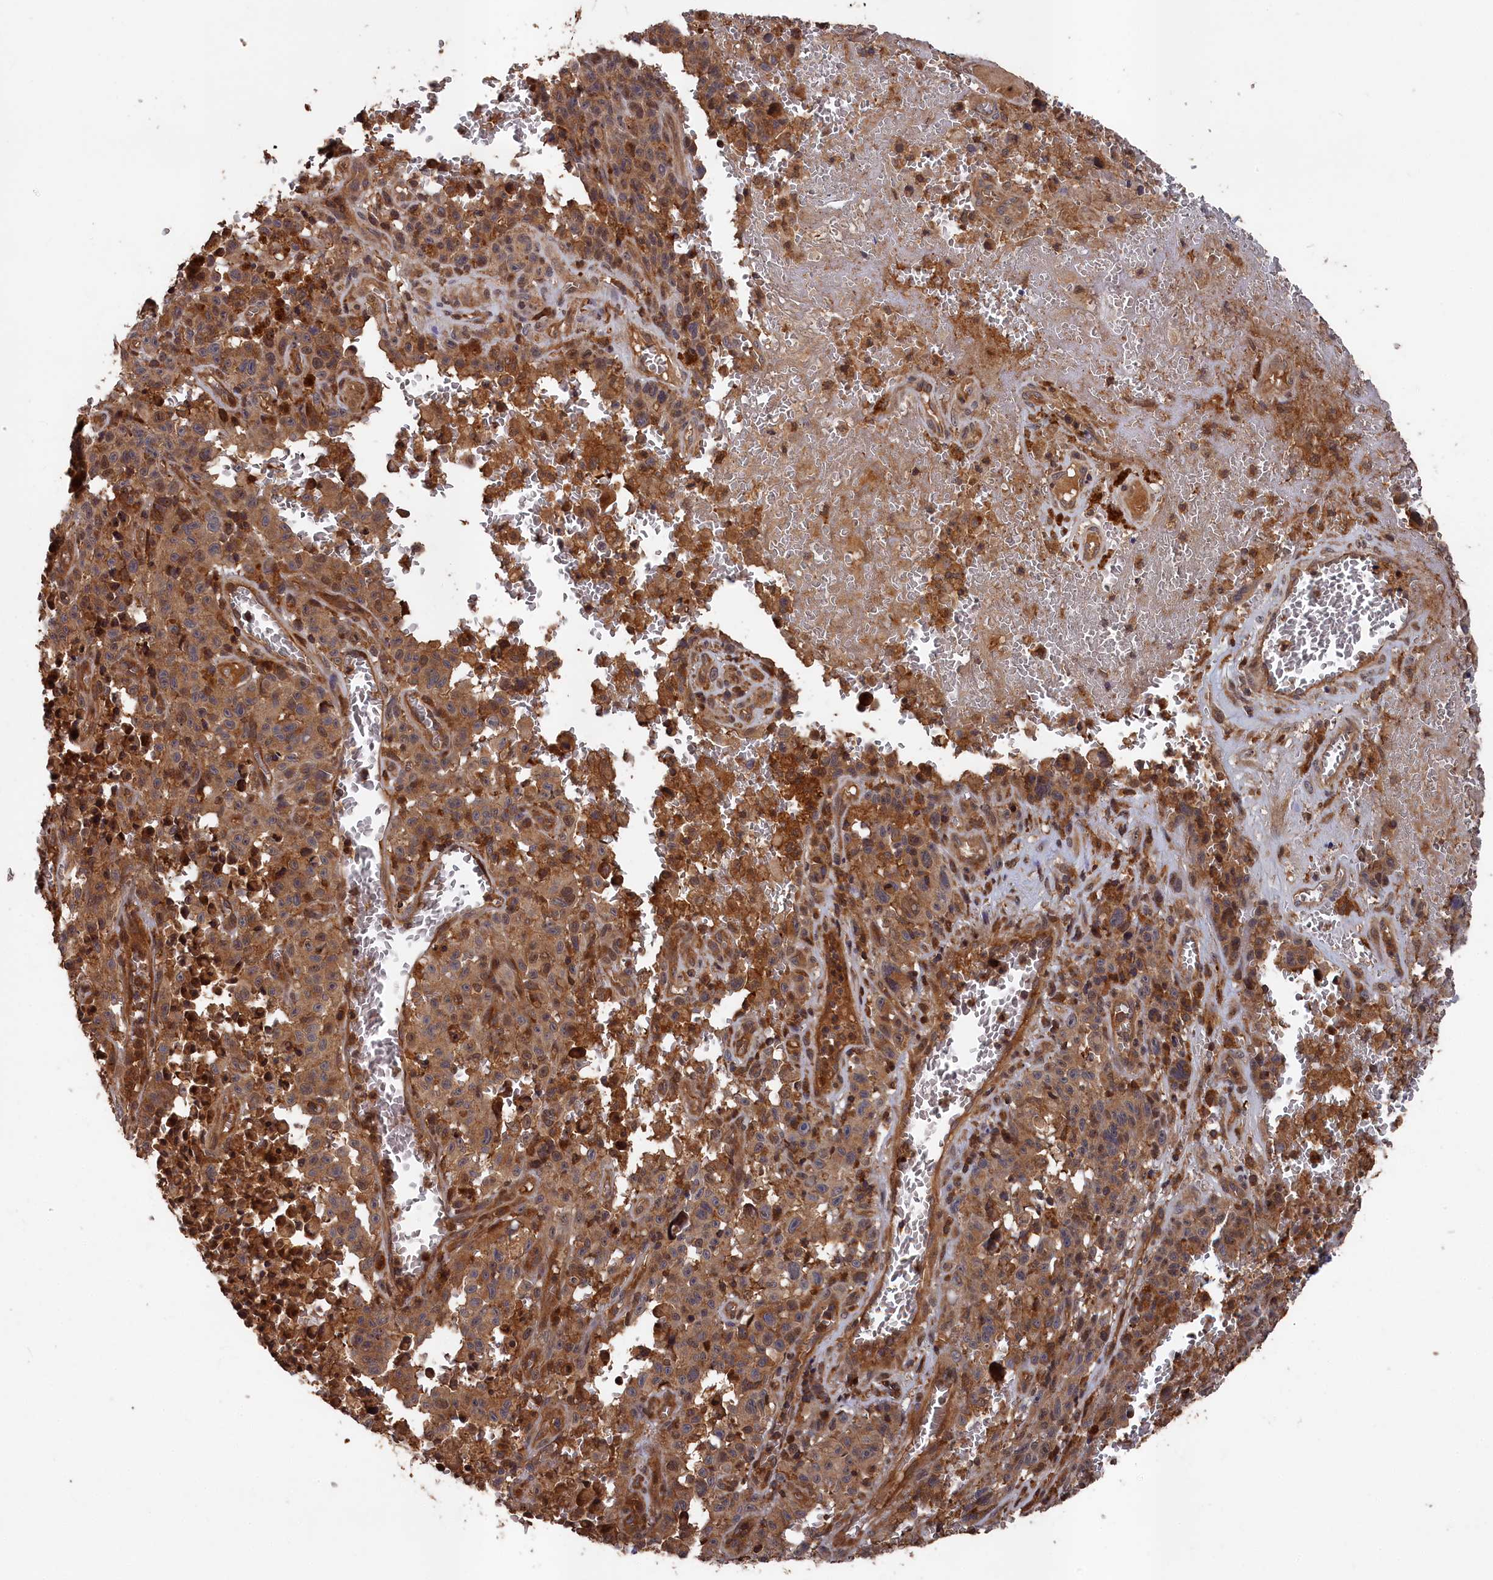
{"staining": {"intensity": "moderate", "quantity": ">75%", "location": "cytoplasmic/membranous"}, "tissue": "melanoma", "cell_type": "Tumor cells", "image_type": "cancer", "snomed": [{"axis": "morphology", "description": "Malignant melanoma, NOS"}, {"axis": "topography", "description": "Skin"}], "caption": "There is medium levels of moderate cytoplasmic/membranous staining in tumor cells of malignant melanoma, as demonstrated by immunohistochemical staining (brown color).", "gene": "RMI2", "patient": {"sex": "female", "age": 82}}